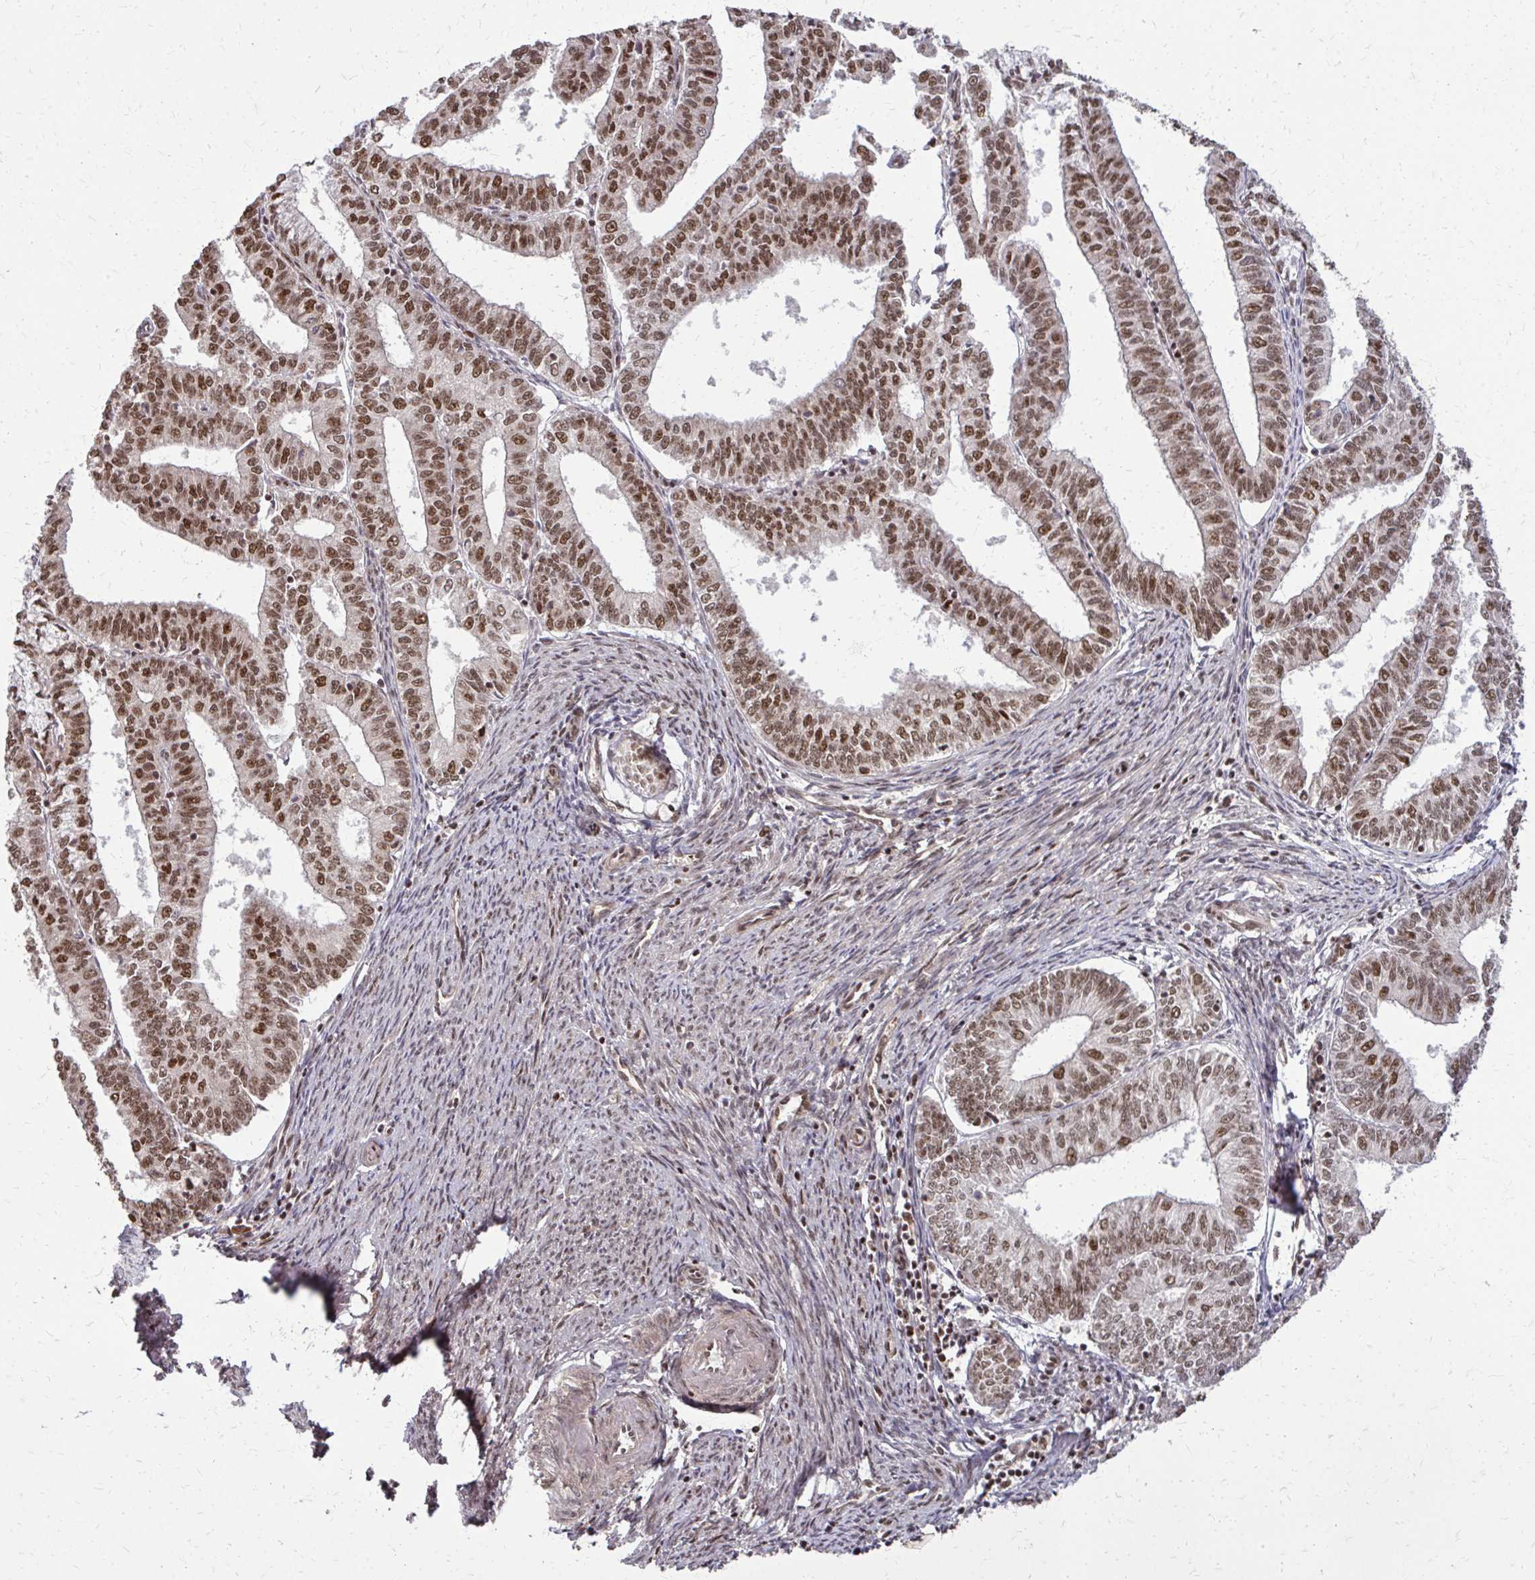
{"staining": {"intensity": "moderate", "quantity": ">75%", "location": "nuclear"}, "tissue": "endometrial cancer", "cell_type": "Tumor cells", "image_type": "cancer", "snomed": [{"axis": "morphology", "description": "Adenocarcinoma, NOS"}, {"axis": "topography", "description": "Endometrium"}], "caption": "Immunohistochemistry micrograph of neoplastic tissue: human adenocarcinoma (endometrial) stained using immunohistochemistry demonstrates medium levels of moderate protein expression localized specifically in the nuclear of tumor cells, appearing as a nuclear brown color.", "gene": "SS18", "patient": {"sex": "female", "age": 61}}